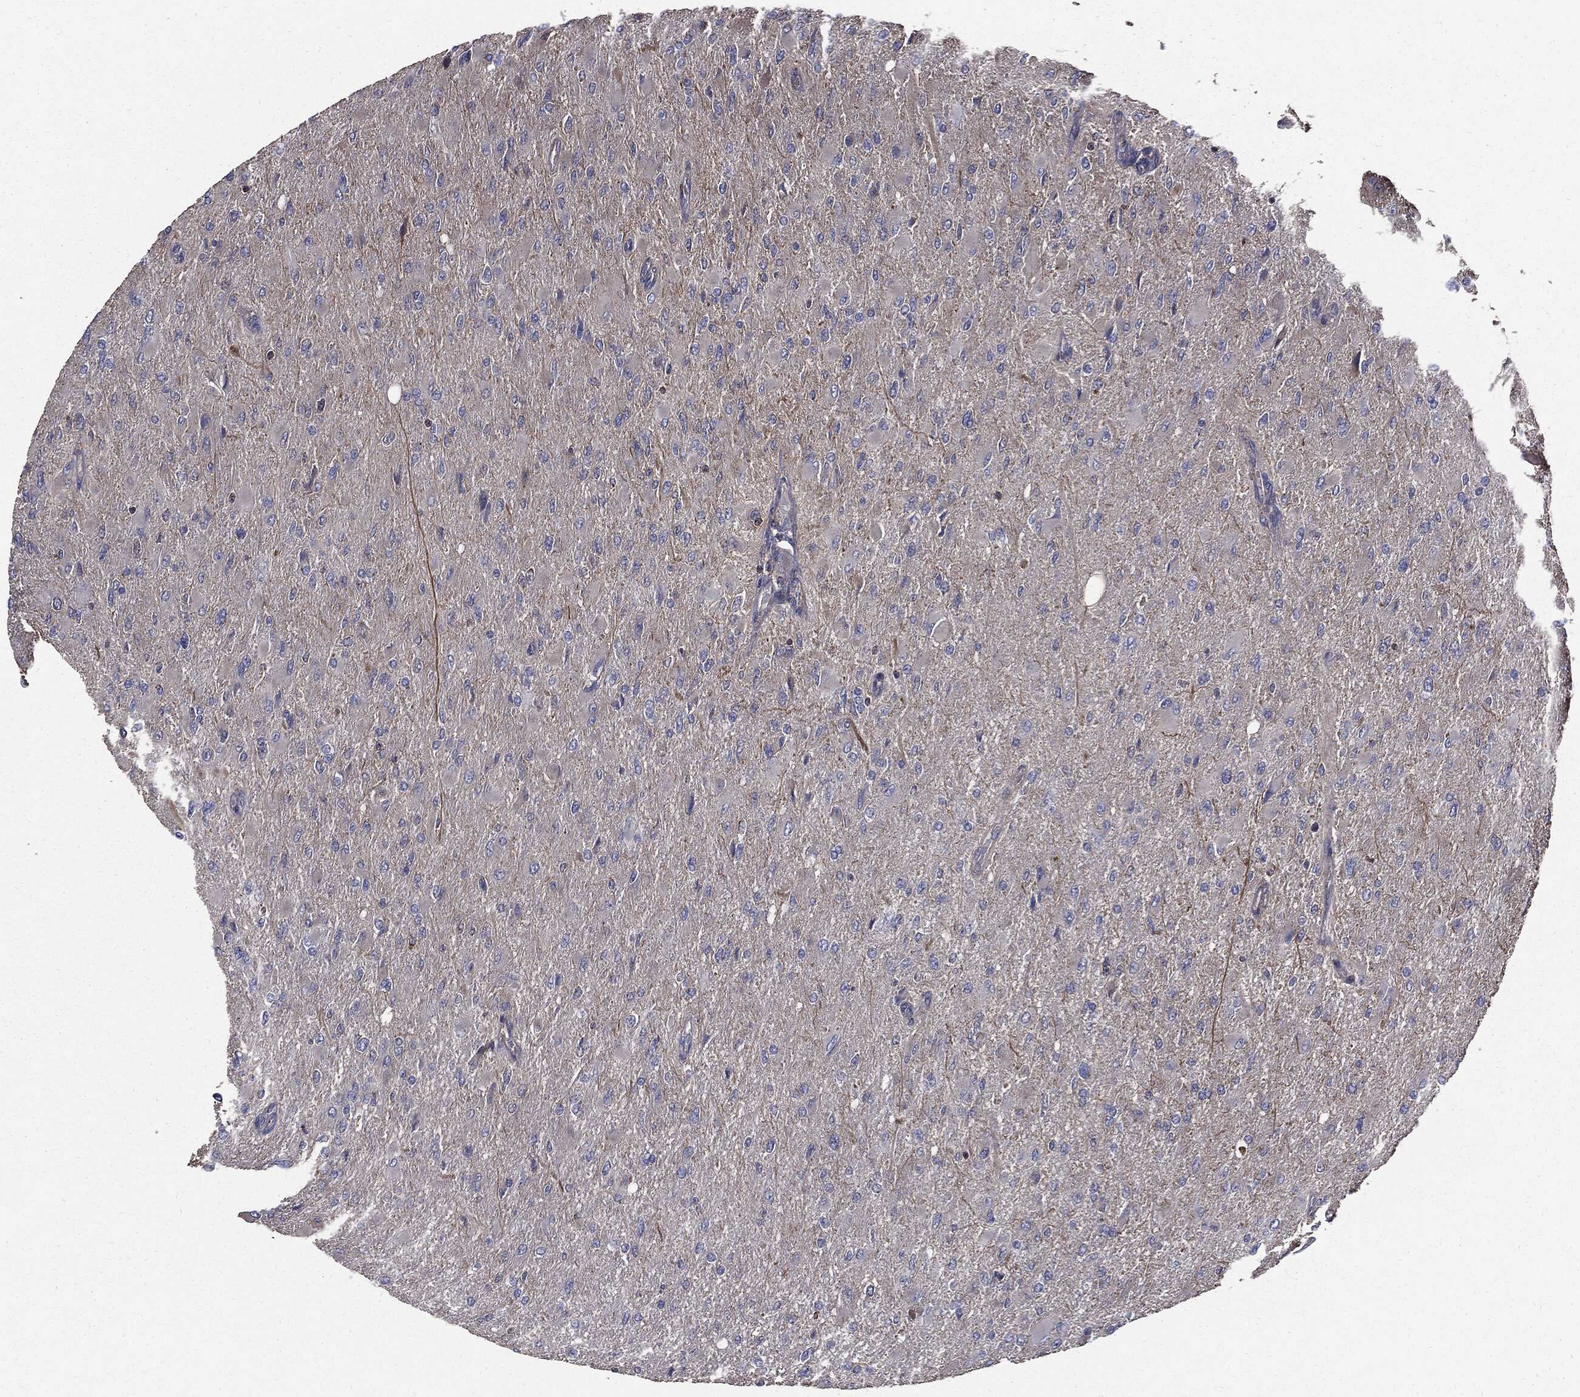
{"staining": {"intensity": "negative", "quantity": "none", "location": "none"}, "tissue": "glioma", "cell_type": "Tumor cells", "image_type": "cancer", "snomed": [{"axis": "morphology", "description": "Glioma, malignant, High grade"}, {"axis": "topography", "description": "Cerebral cortex"}], "caption": "Protein analysis of high-grade glioma (malignant) exhibits no significant positivity in tumor cells.", "gene": "PDCD6IP", "patient": {"sex": "female", "age": 36}}